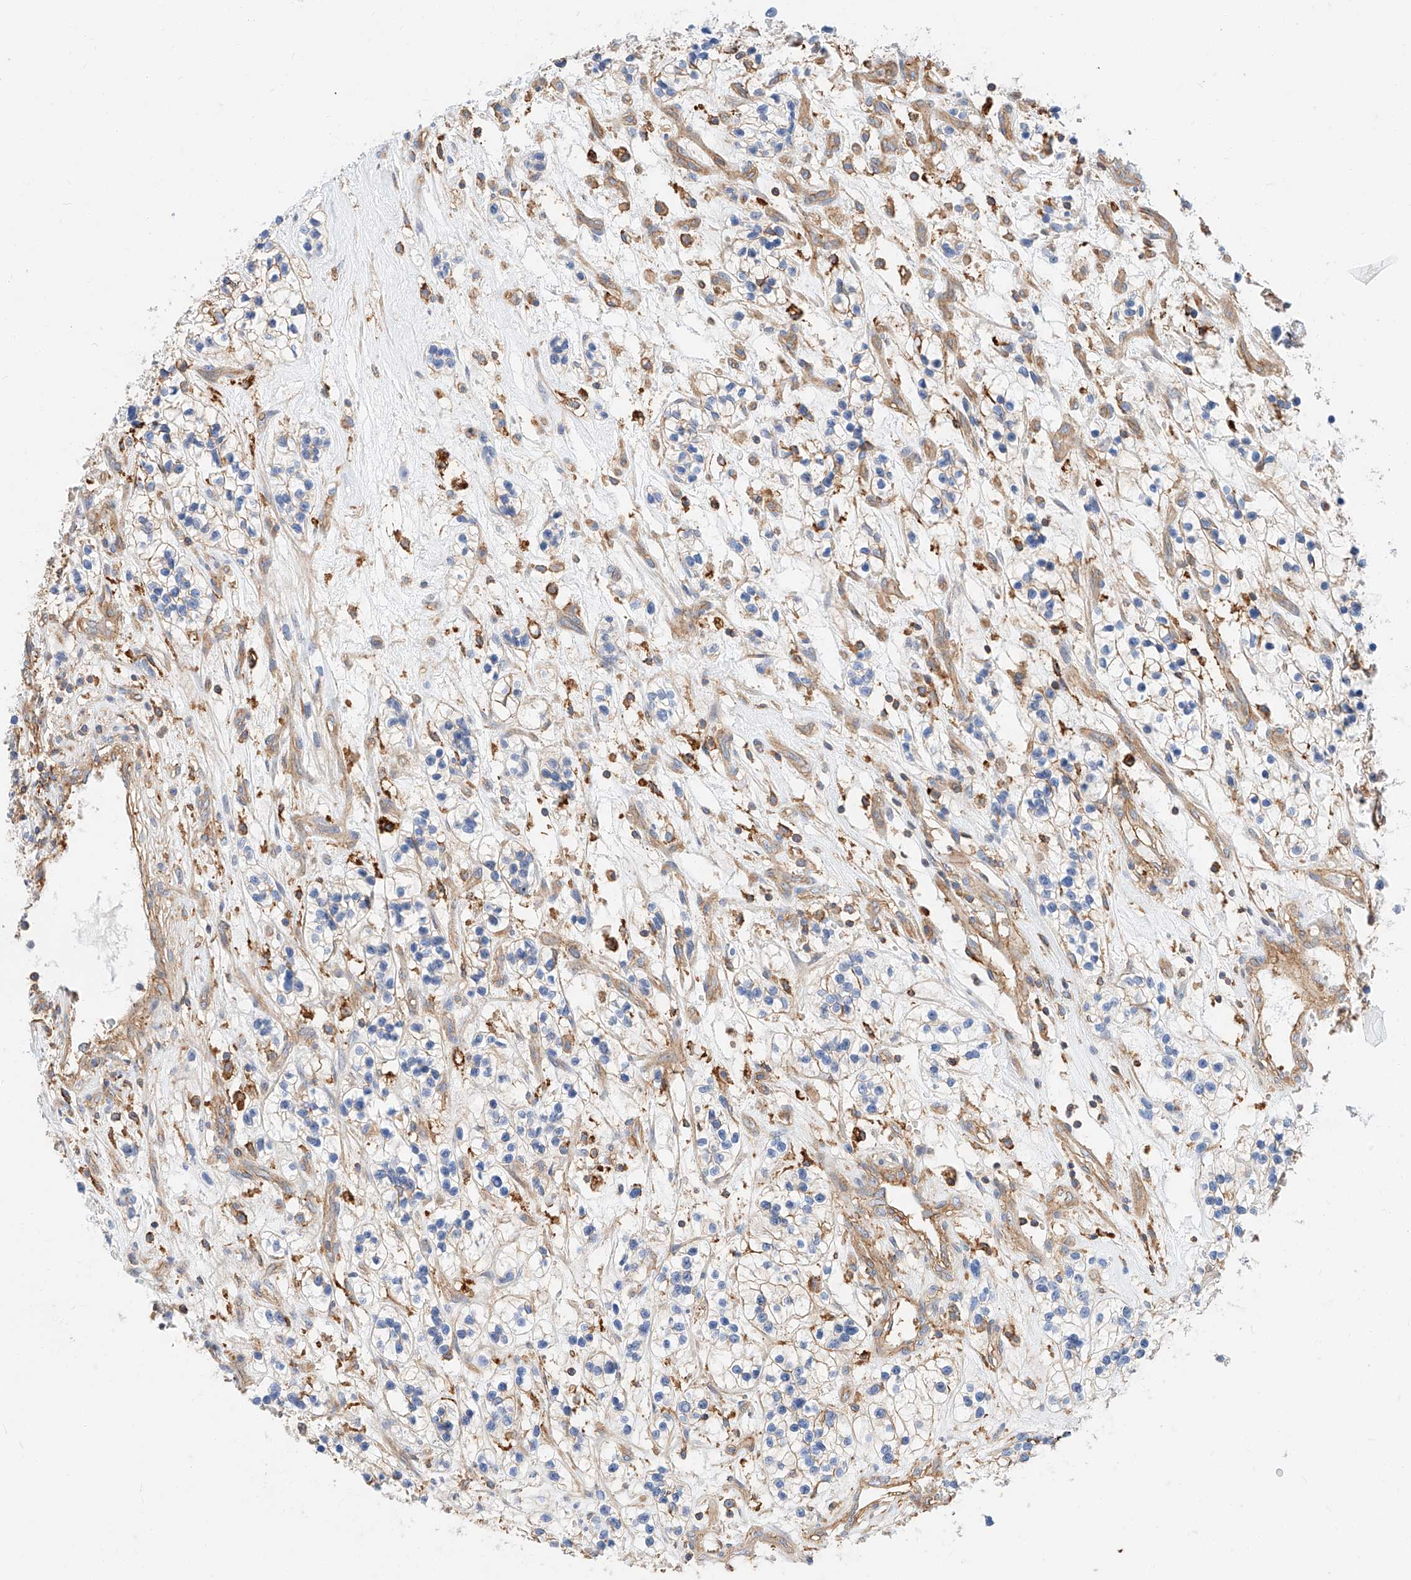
{"staining": {"intensity": "weak", "quantity": "25%-75%", "location": "cytoplasmic/membranous"}, "tissue": "renal cancer", "cell_type": "Tumor cells", "image_type": "cancer", "snomed": [{"axis": "morphology", "description": "Adenocarcinoma, NOS"}, {"axis": "topography", "description": "Kidney"}], "caption": "A high-resolution image shows IHC staining of adenocarcinoma (renal), which reveals weak cytoplasmic/membranous positivity in approximately 25%-75% of tumor cells.", "gene": "HAUS4", "patient": {"sex": "female", "age": 57}}